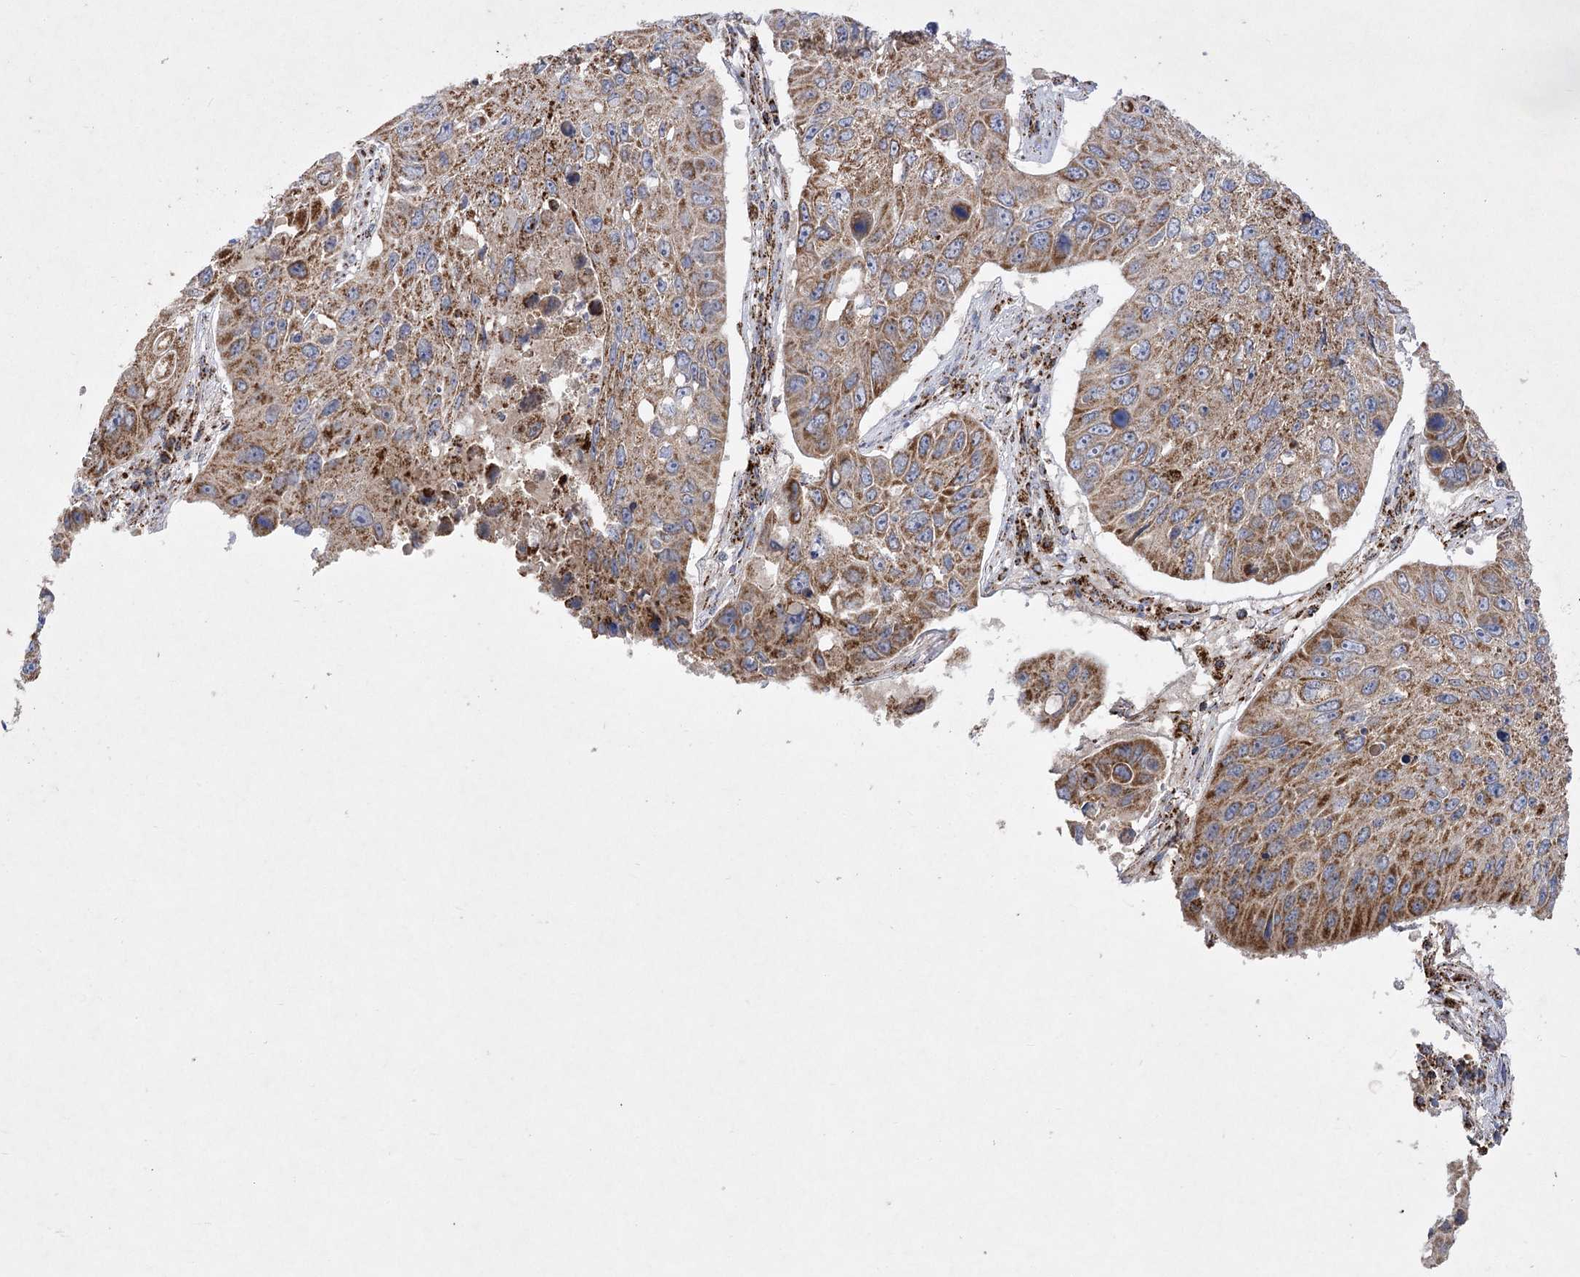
{"staining": {"intensity": "moderate", "quantity": ">75%", "location": "cytoplasmic/membranous"}, "tissue": "lung cancer", "cell_type": "Tumor cells", "image_type": "cancer", "snomed": [{"axis": "morphology", "description": "Squamous cell carcinoma, NOS"}, {"axis": "topography", "description": "Lung"}], "caption": "Immunohistochemical staining of human lung squamous cell carcinoma exhibits medium levels of moderate cytoplasmic/membranous protein expression in about >75% of tumor cells.", "gene": "ASNSD1", "patient": {"sex": "male", "age": 61}}